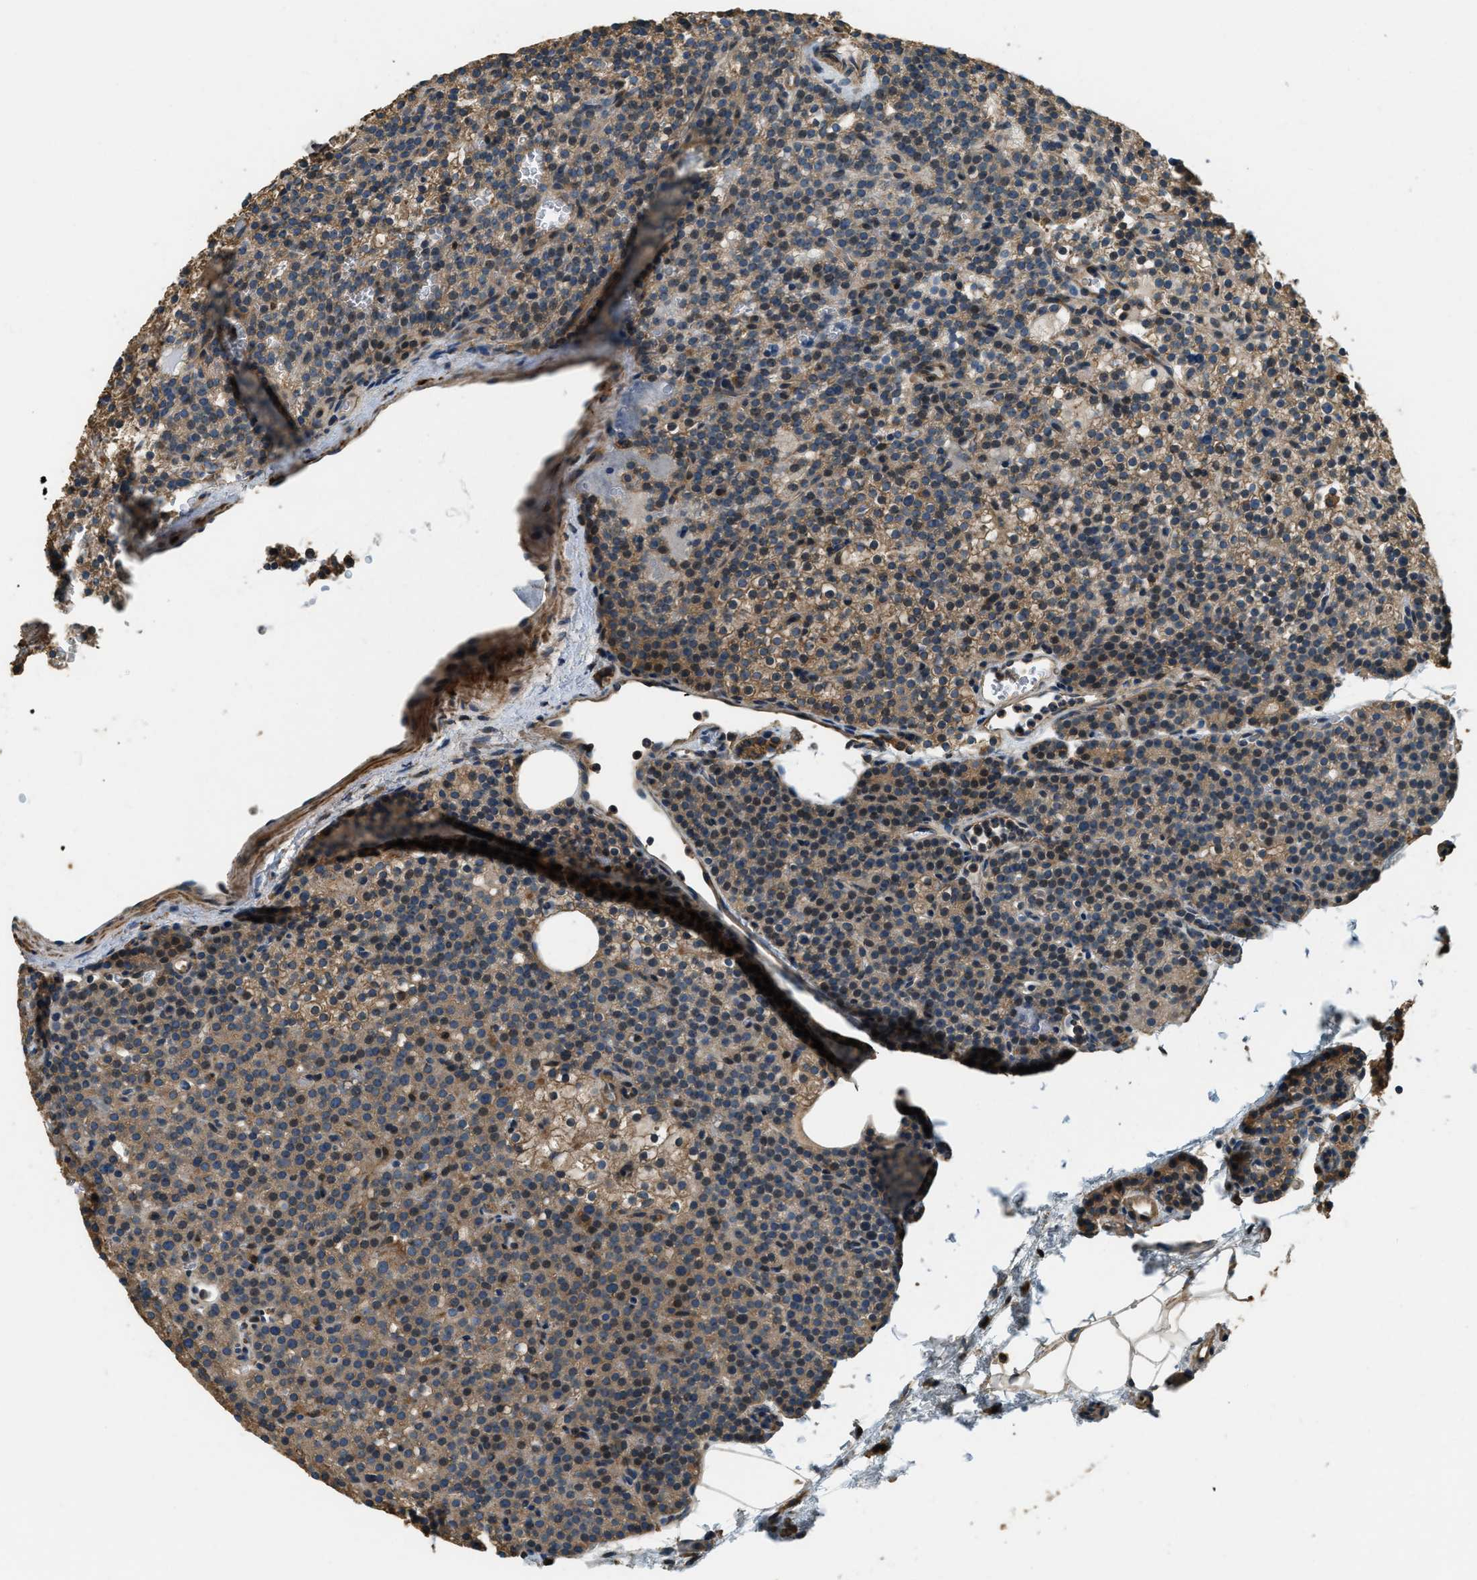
{"staining": {"intensity": "weak", "quantity": ">75%", "location": "cytoplasmic/membranous"}, "tissue": "parathyroid gland", "cell_type": "Glandular cells", "image_type": "normal", "snomed": [{"axis": "morphology", "description": "Normal tissue, NOS"}, {"axis": "morphology", "description": "Adenoma, NOS"}, {"axis": "topography", "description": "Parathyroid gland"}], "caption": "Immunohistochemistry image of normal parathyroid gland stained for a protein (brown), which exhibits low levels of weak cytoplasmic/membranous staining in approximately >75% of glandular cells.", "gene": "ERGIC1", "patient": {"sex": "female", "age": 74}}